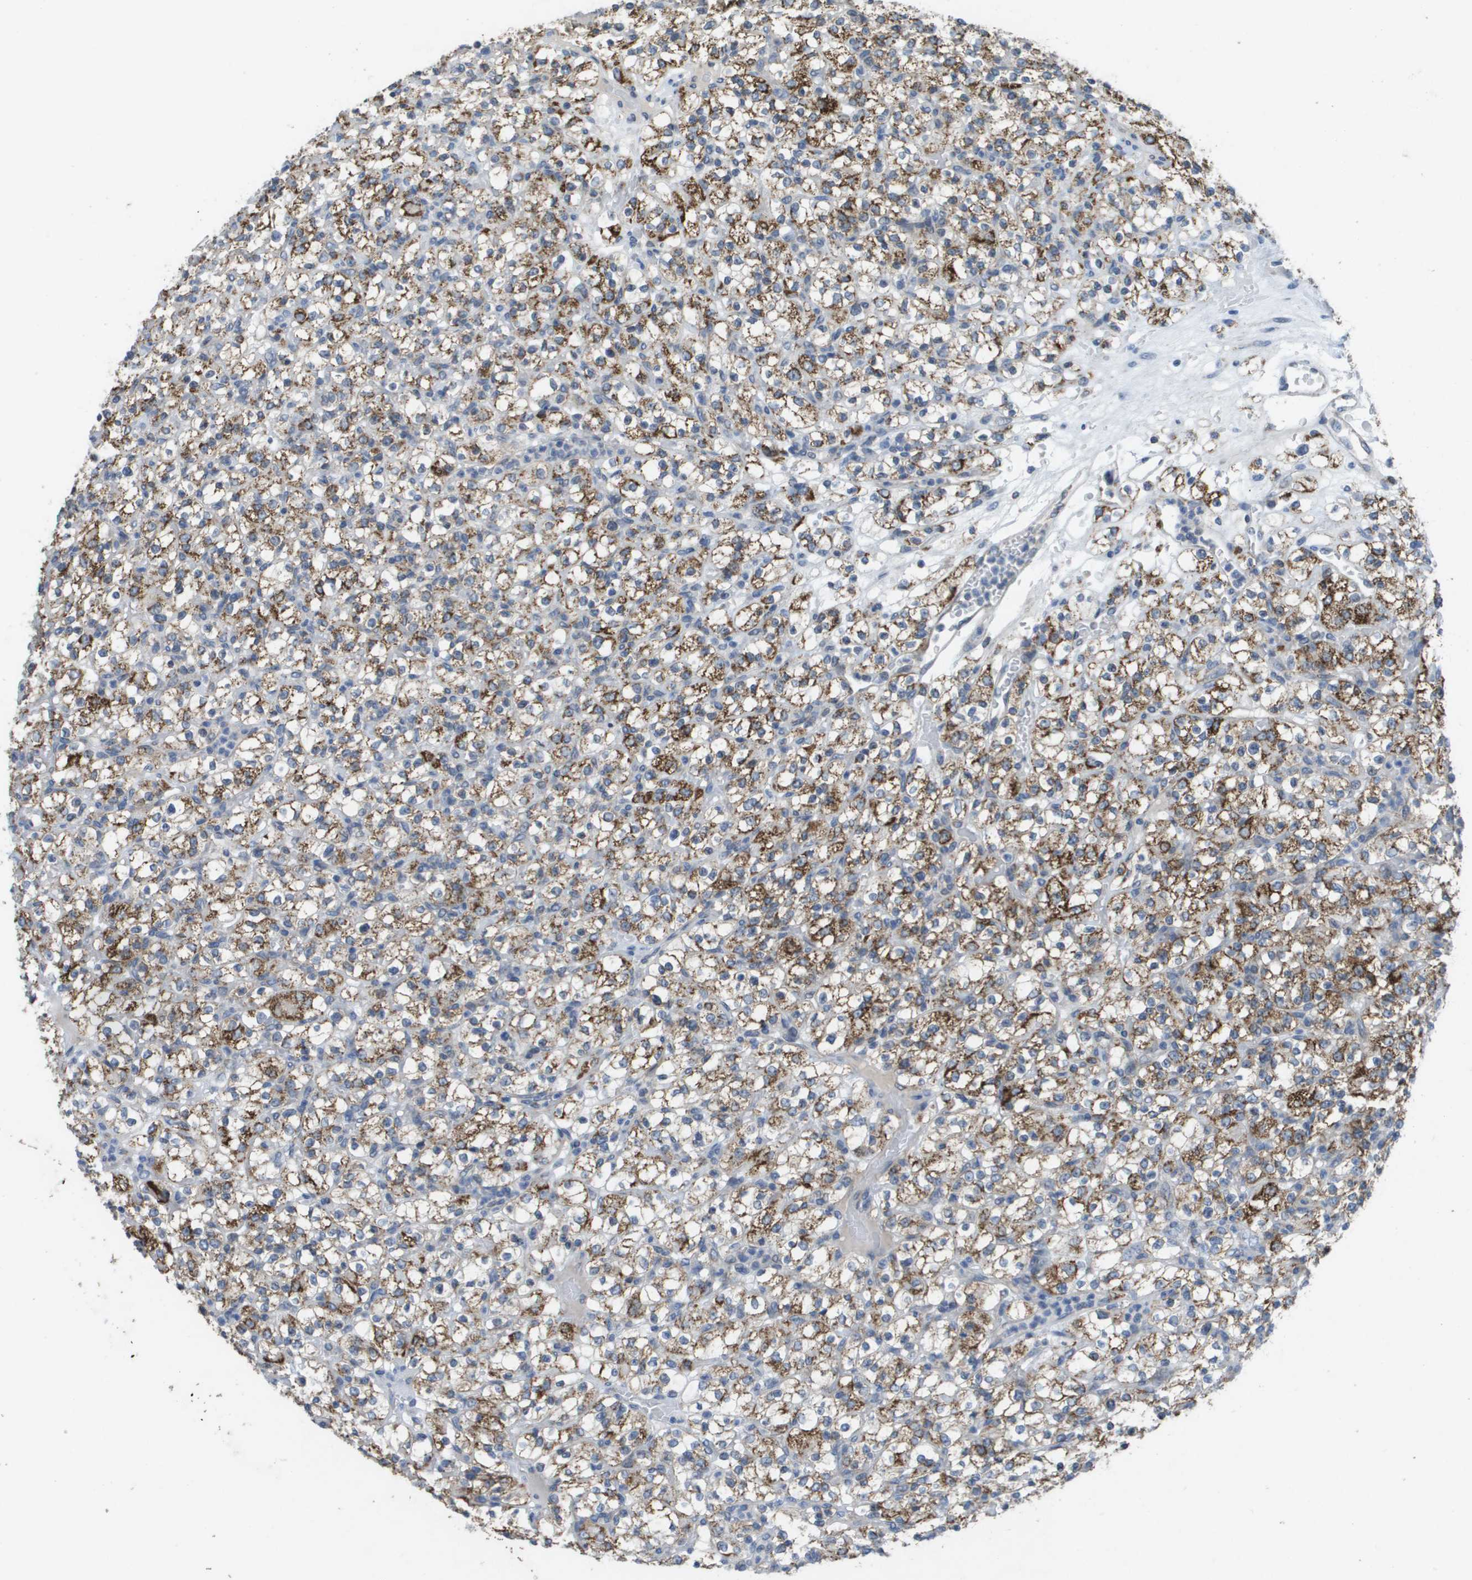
{"staining": {"intensity": "moderate", "quantity": ">75%", "location": "cytoplasmic/membranous"}, "tissue": "renal cancer", "cell_type": "Tumor cells", "image_type": "cancer", "snomed": [{"axis": "morphology", "description": "Normal tissue, NOS"}, {"axis": "morphology", "description": "Adenocarcinoma, NOS"}, {"axis": "topography", "description": "Kidney"}], "caption": "Renal cancer (adenocarcinoma) stained for a protein displays moderate cytoplasmic/membranous positivity in tumor cells. The staining was performed using DAB (3,3'-diaminobenzidine) to visualize the protein expression in brown, while the nuclei were stained in blue with hematoxylin (Magnification: 20x).", "gene": "TMEM223", "patient": {"sex": "female", "age": 72}}